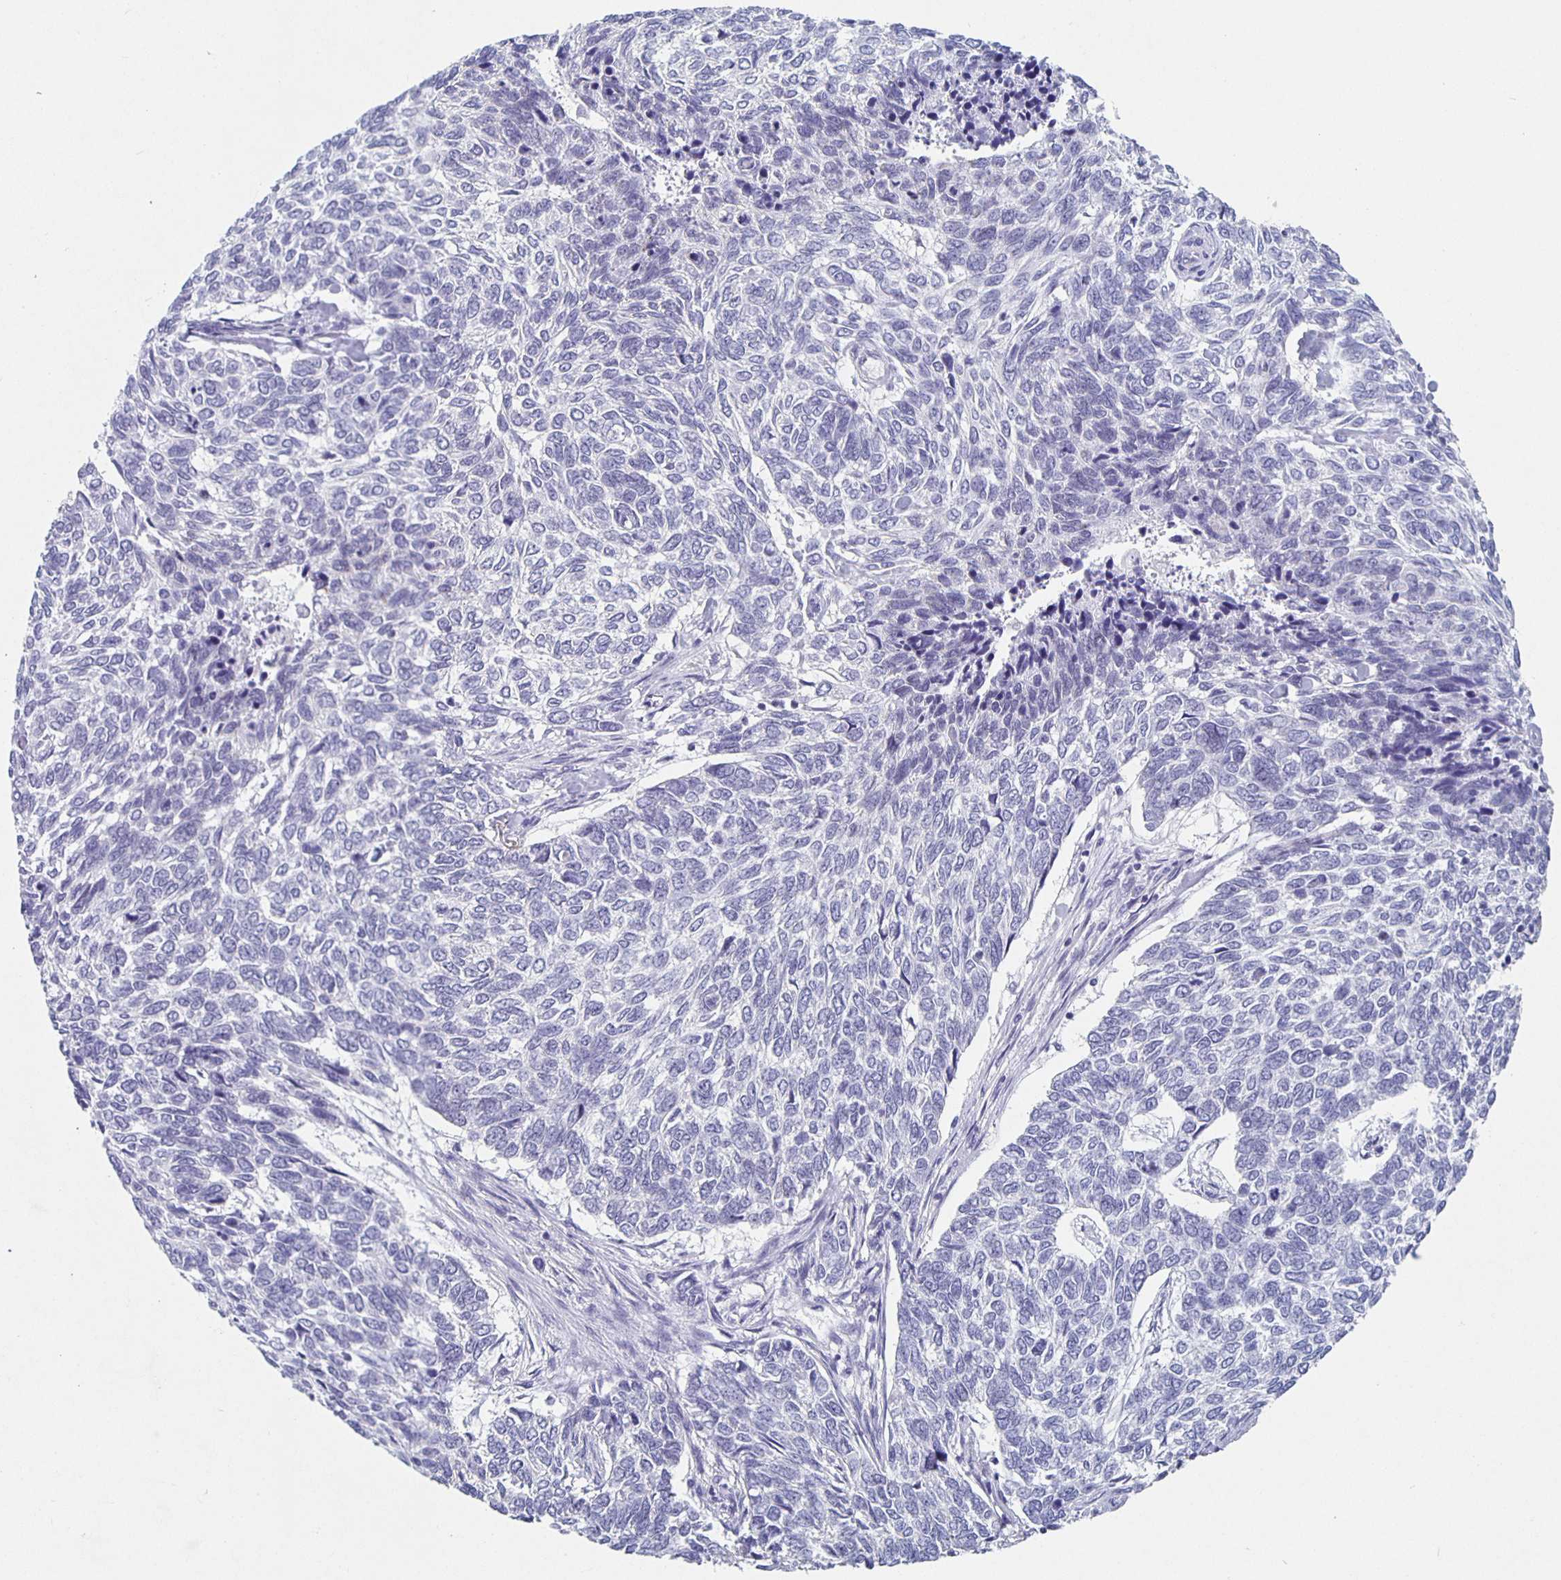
{"staining": {"intensity": "negative", "quantity": "none", "location": "none"}, "tissue": "skin cancer", "cell_type": "Tumor cells", "image_type": "cancer", "snomed": [{"axis": "morphology", "description": "Basal cell carcinoma"}, {"axis": "topography", "description": "Skin"}], "caption": "High power microscopy histopathology image of an immunohistochemistry (IHC) micrograph of basal cell carcinoma (skin), revealing no significant expression in tumor cells.", "gene": "CARNS1", "patient": {"sex": "female", "age": 65}}